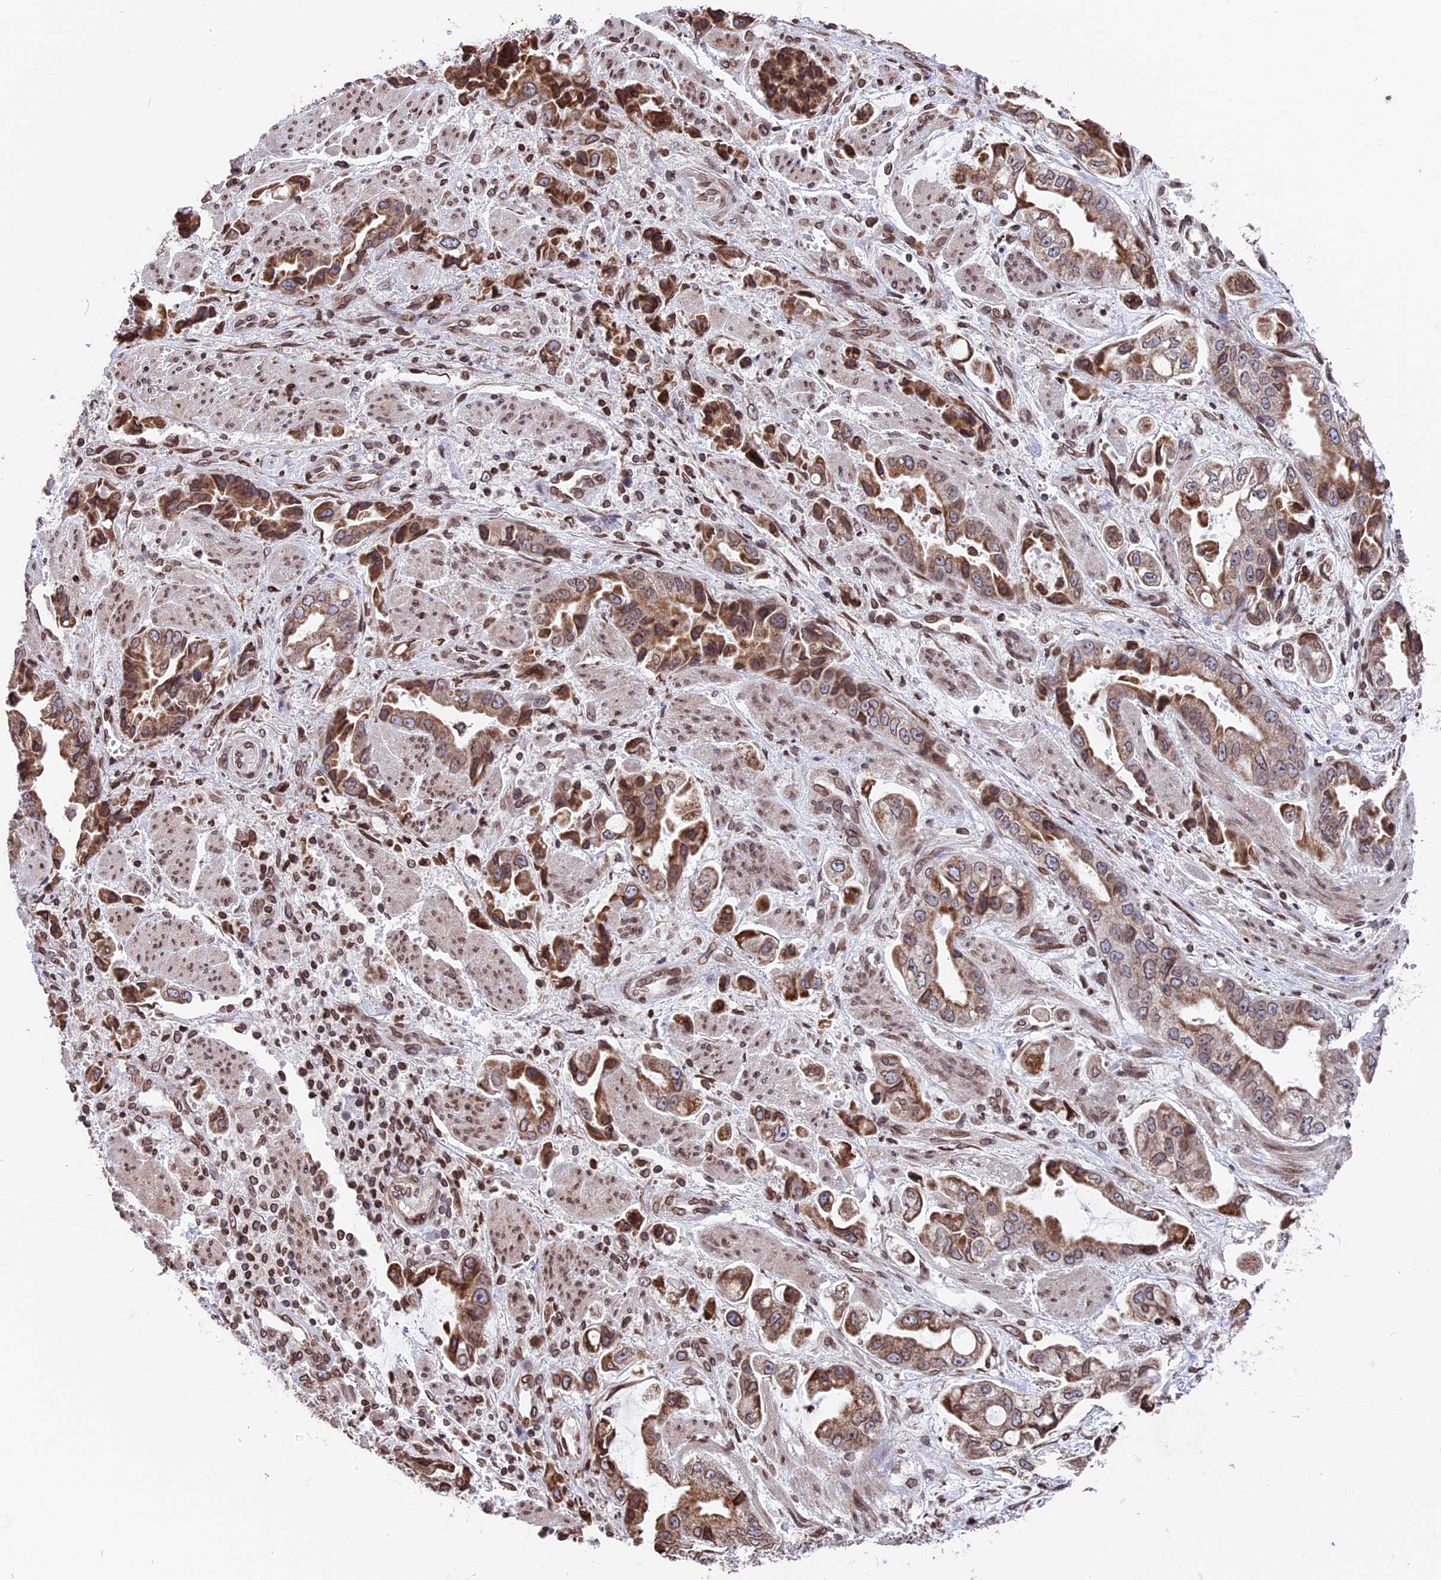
{"staining": {"intensity": "moderate", "quantity": ">75%", "location": "cytoplasmic/membranous,nuclear"}, "tissue": "stomach cancer", "cell_type": "Tumor cells", "image_type": "cancer", "snomed": [{"axis": "morphology", "description": "Adenocarcinoma, NOS"}, {"axis": "topography", "description": "Stomach"}], "caption": "An immunohistochemistry histopathology image of neoplastic tissue is shown. Protein staining in brown shows moderate cytoplasmic/membranous and nuclear positivity in stomach cancer within tumor cells. (Brightfield microscopy of DAB IHC at high magnification).", "gene": "PTCHD4", "patient": {"sex": "male", "age": 62}}